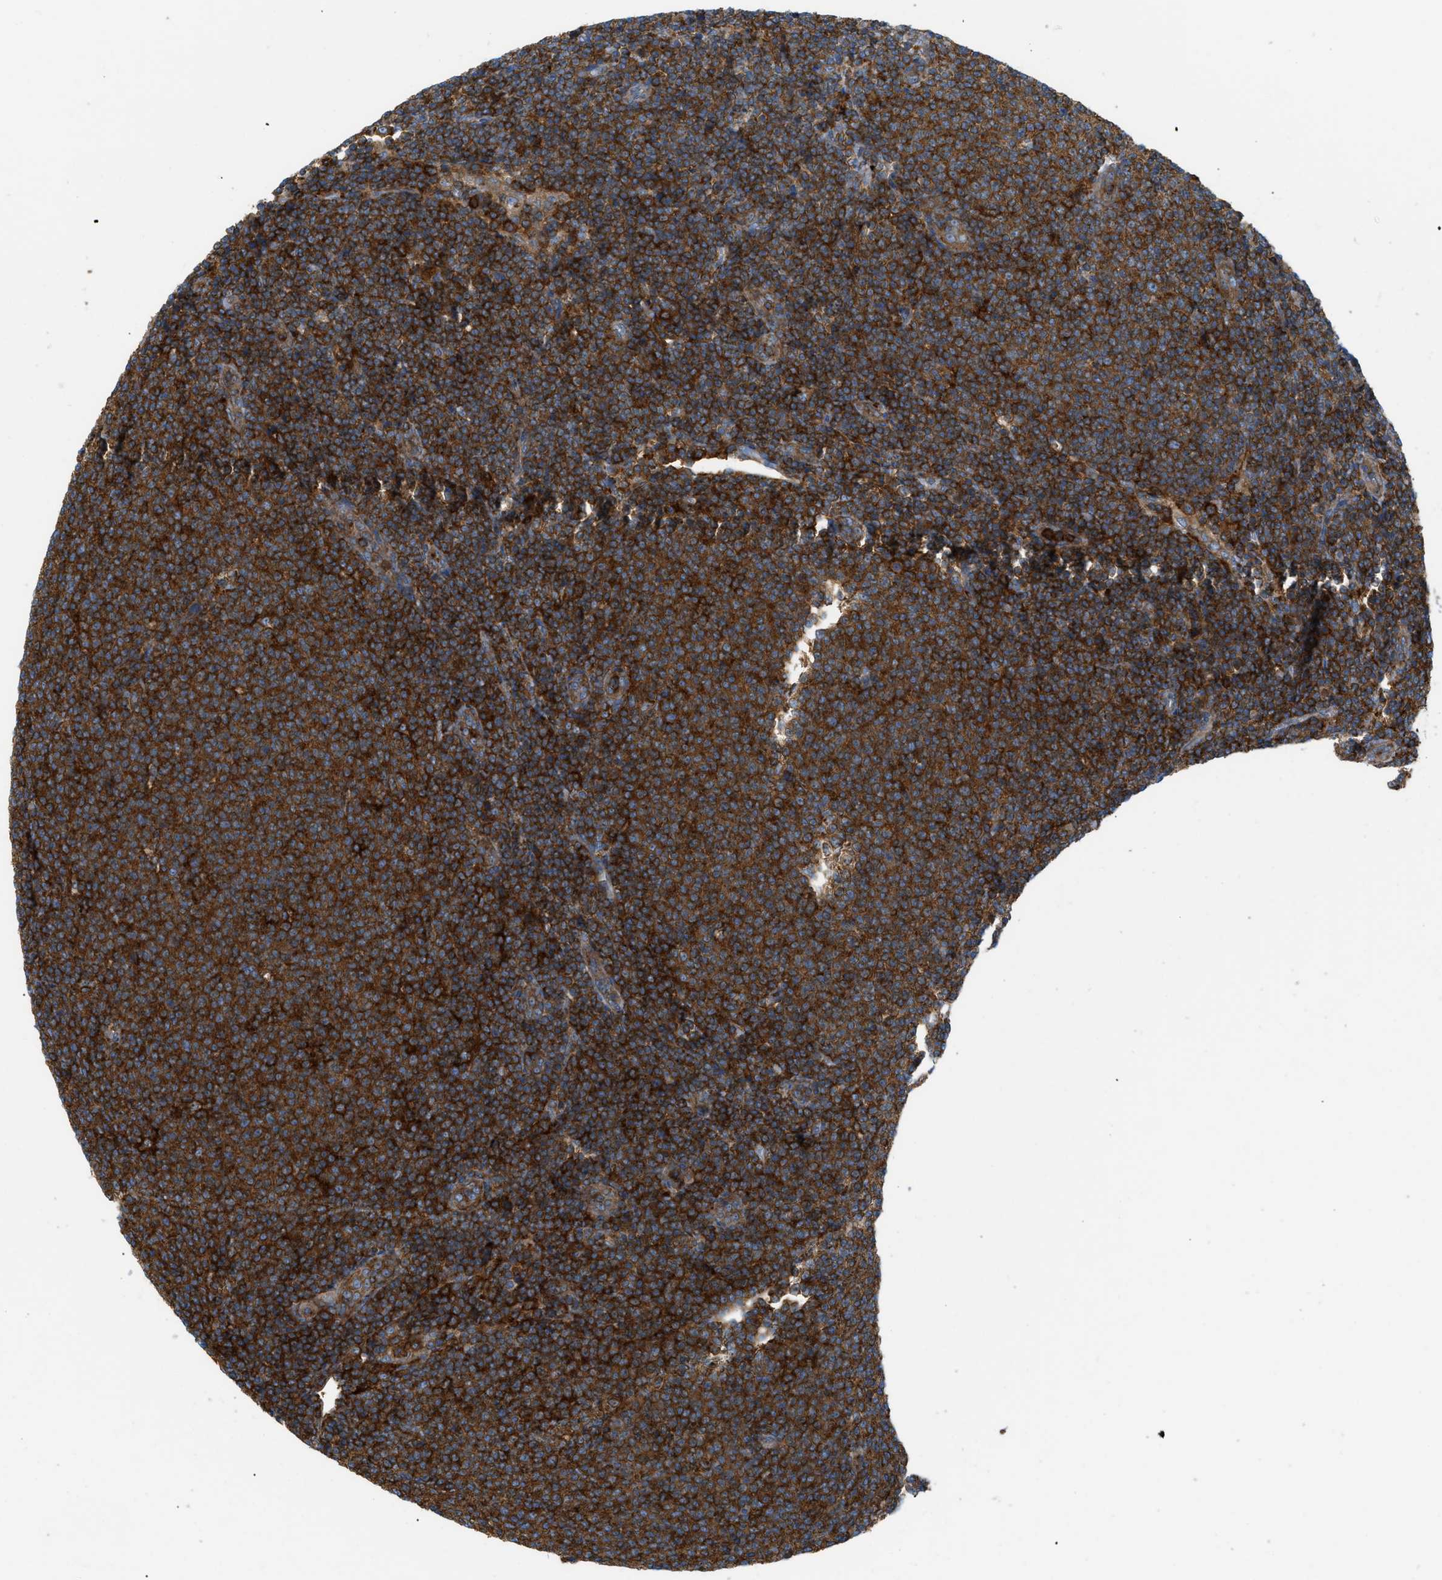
{"staining": {"intensity": "strong", "quantity": ">75%", "location": "cytoplasmic/membranous"}, "tissue": "lymphoma", "cell_type": "Tumor cells", "image_type": "cancer", "snomed": [{"axis": "morphology", "description": "Malignant lymphoma, non-Hodgkin's type, Low grade"}, {"axis": "topography", "description": "Lymph node"}], "caption": "Protein staining by immunohistochemistry (IHC) demonstrates strong cytoplasmic/membranous staining in about >75% of tumor cells in lymphoma. (Stains: DAB in brown, nuclei in blue, Microscopy: brightfield microscopy at high magnification).", "gene": "GPAT4", "patient": {"sex": "male", "age": 66}}